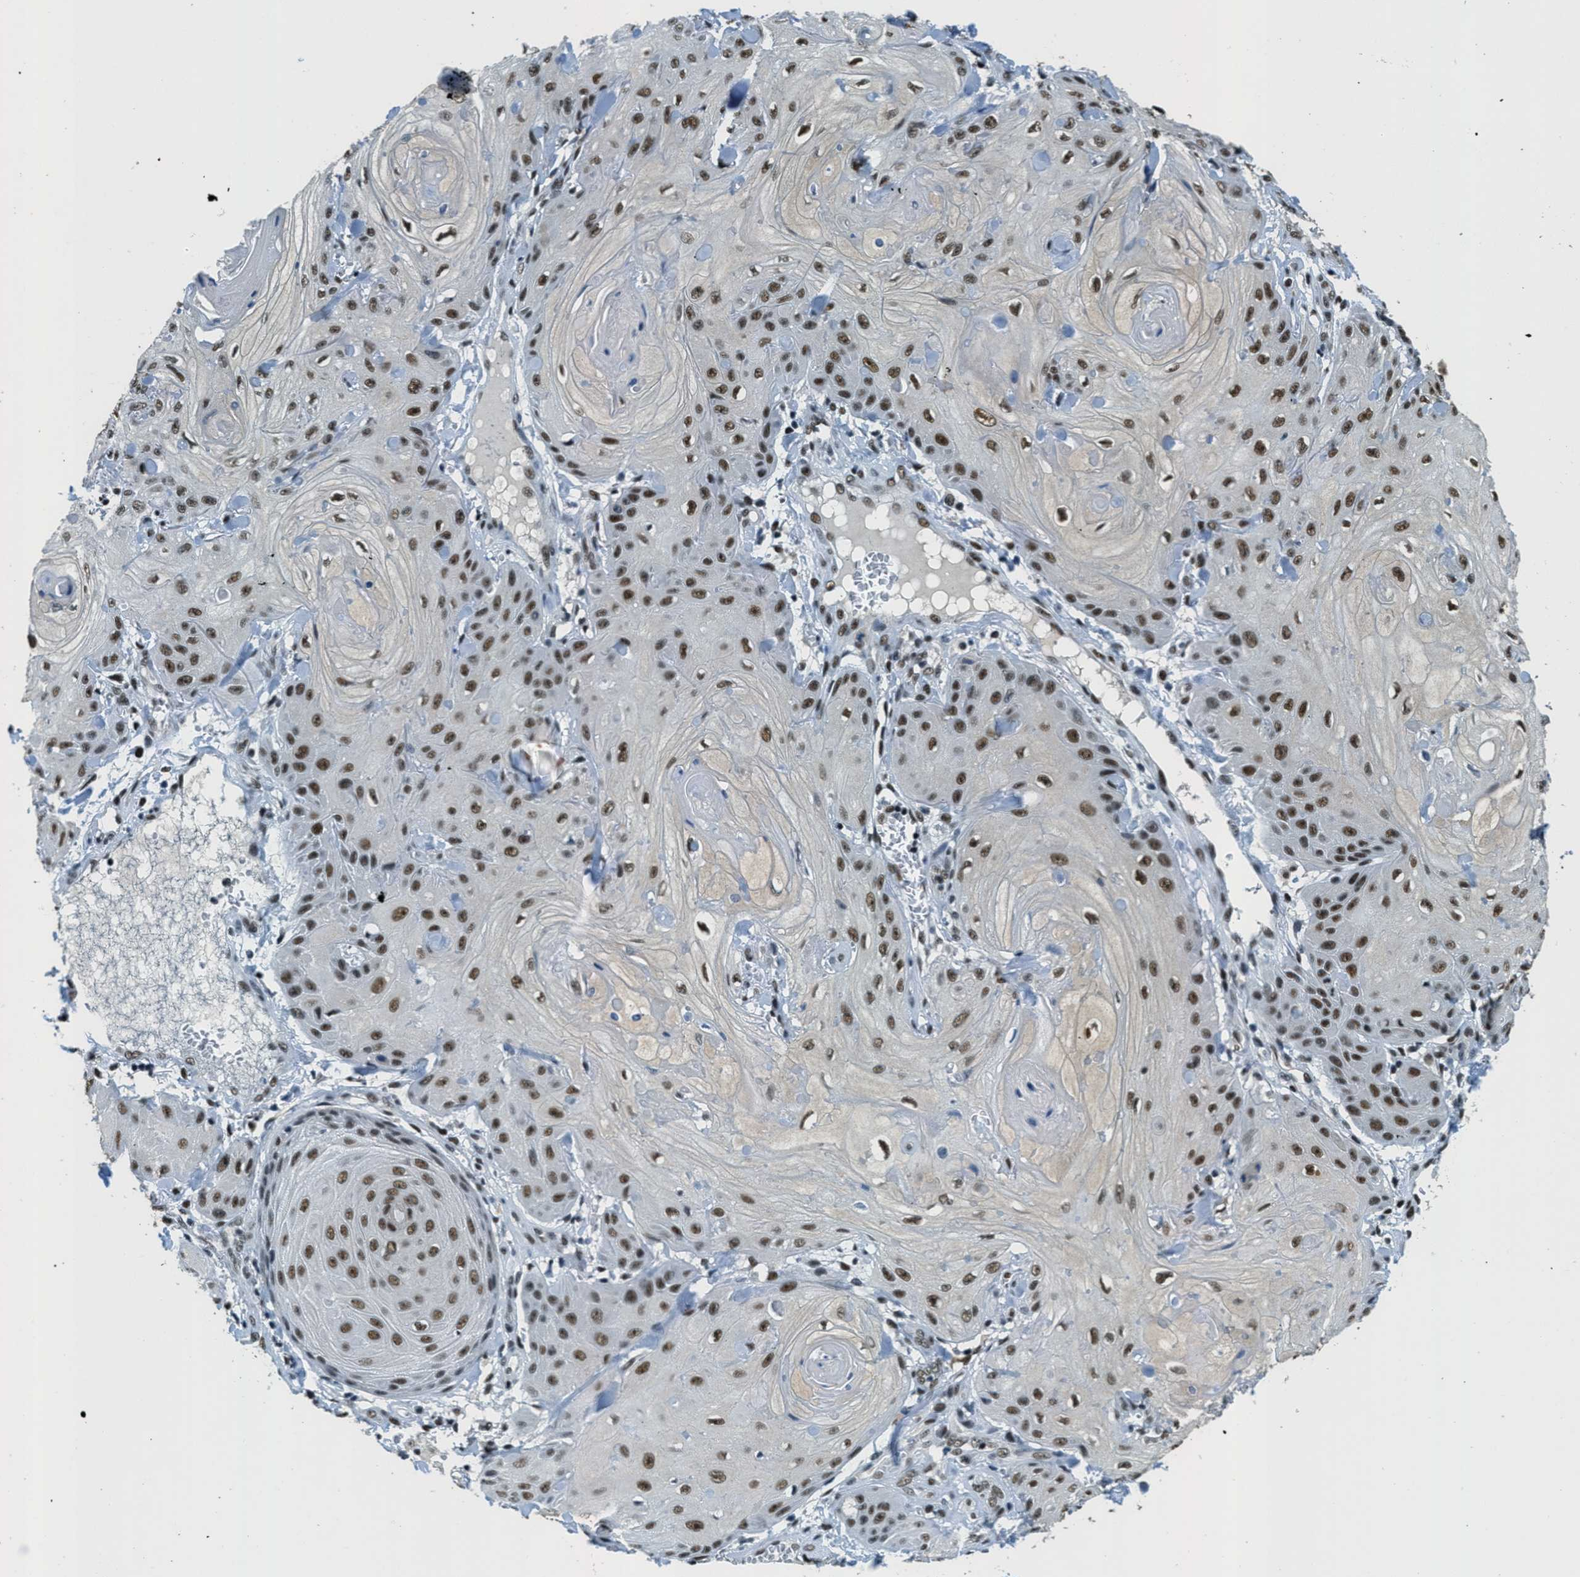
{"staining": {"intensity": "moderate", "quantity": ">75%", "location": "nuclear"}, "tissue": "skin cancer", "cell_type": "Tumor cells", "image_type": "cancer", "snomed": [{"axis": "morphology", "description": "Squamous cell carcinoma, NOS"}, {"axis": "topography", "description": "Skin"}], "caption": "Squamous cell carcinoma (skin) tissue exhibits moderate nuclear staining in approximately >75% of tumor cells, visualized by immunohistochemistry. Using DAB (brown) and hematoxylin (blue) stains, captured at high magnification using brightfield microscopy.", "gene": "SSB", "patient": {"sex": "male", "age": 74}}